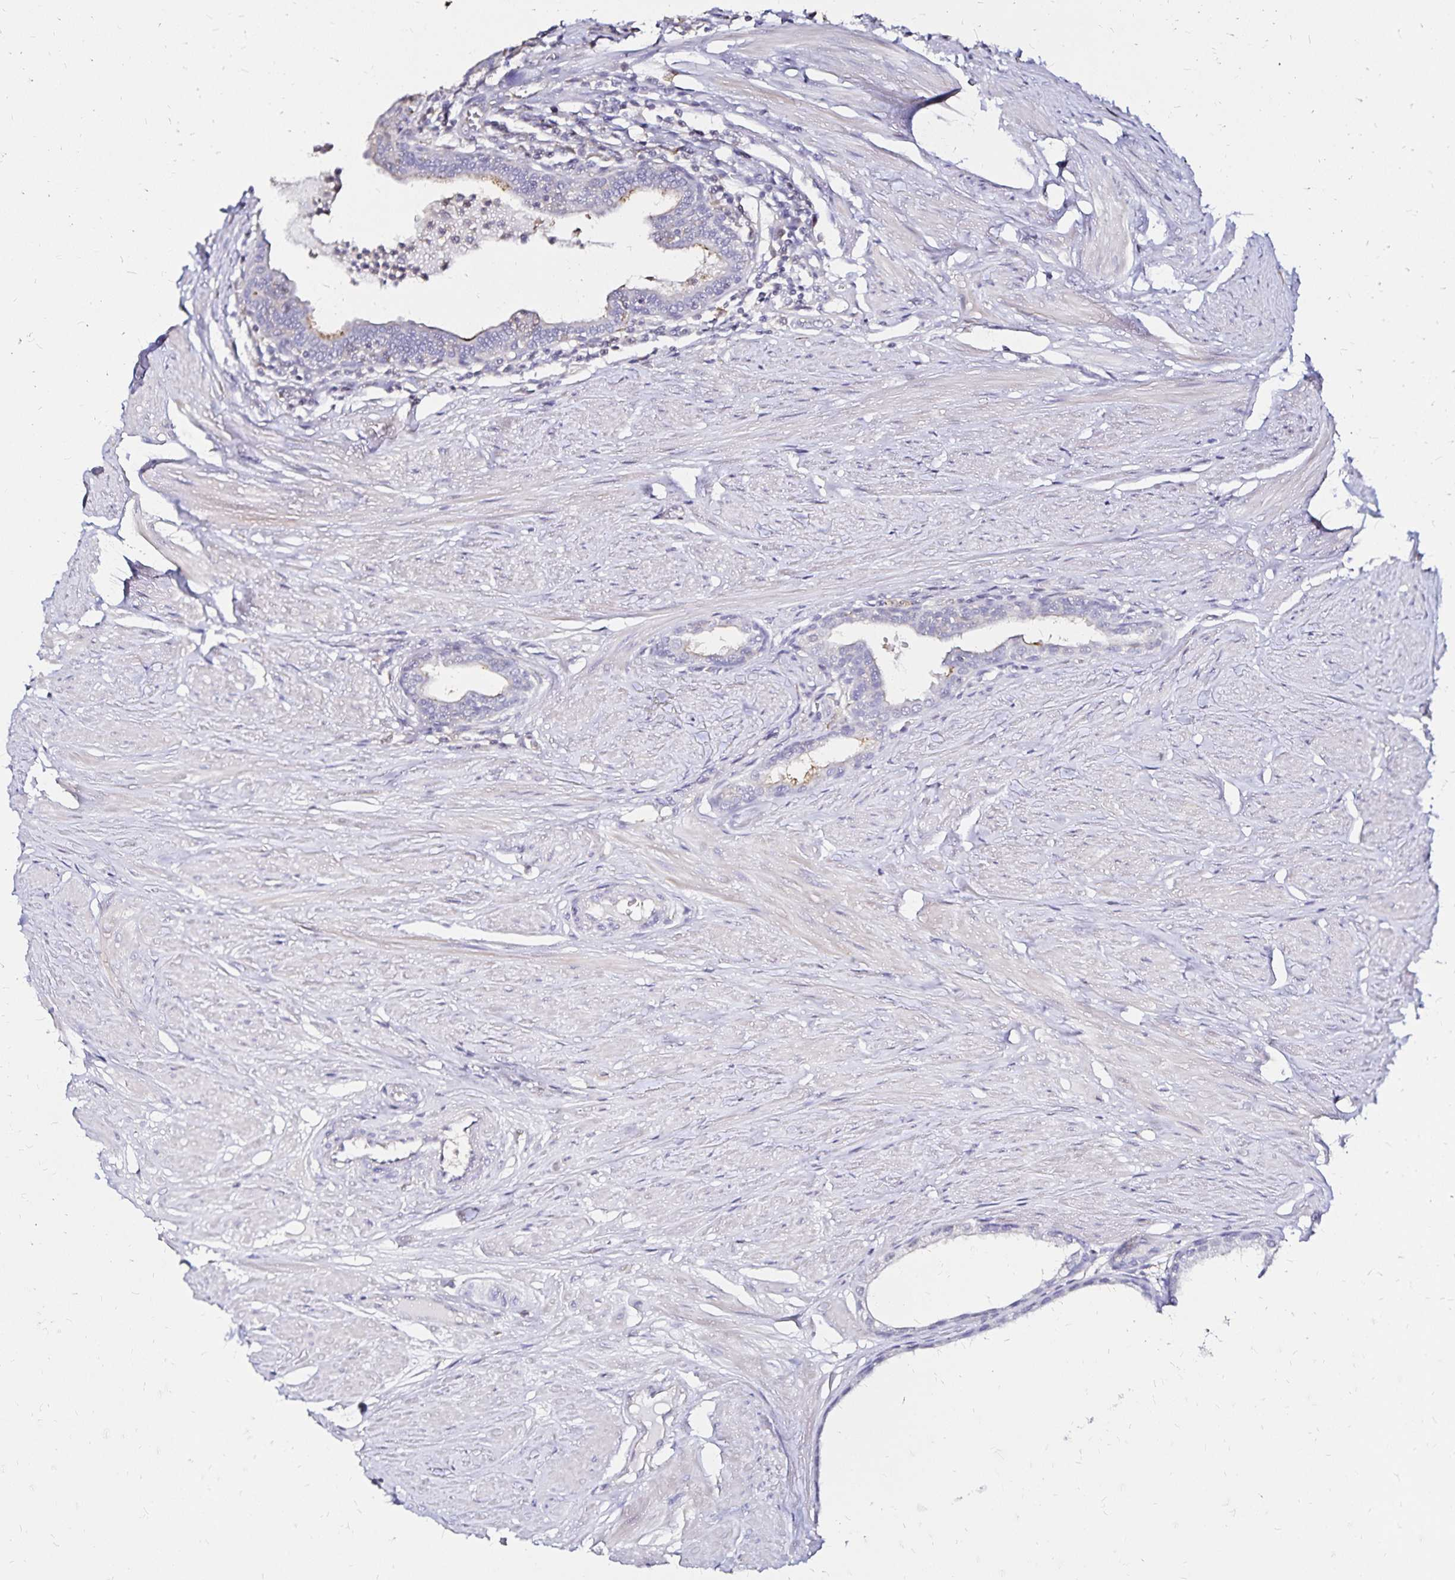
{"staining": {"intensity": "negative", "quantity": "none", "location": "none"}, "tissue": "prostate", "cell_type": "Glandular cells", "image_type": "normal", "snomed": [{"axis": "morphology", "description": "Normal tissue, NOS"}, {"axis": "topography", "description": "Prostate"}, {"axis": "topography", "description": "Peripheral nerve tissue"}], "caption": "Prostate stained for a protein using IHC reveals no staining glandular cells.", "gene": "SLC5A1", "patient": {"sex": "male", "age": 55}}